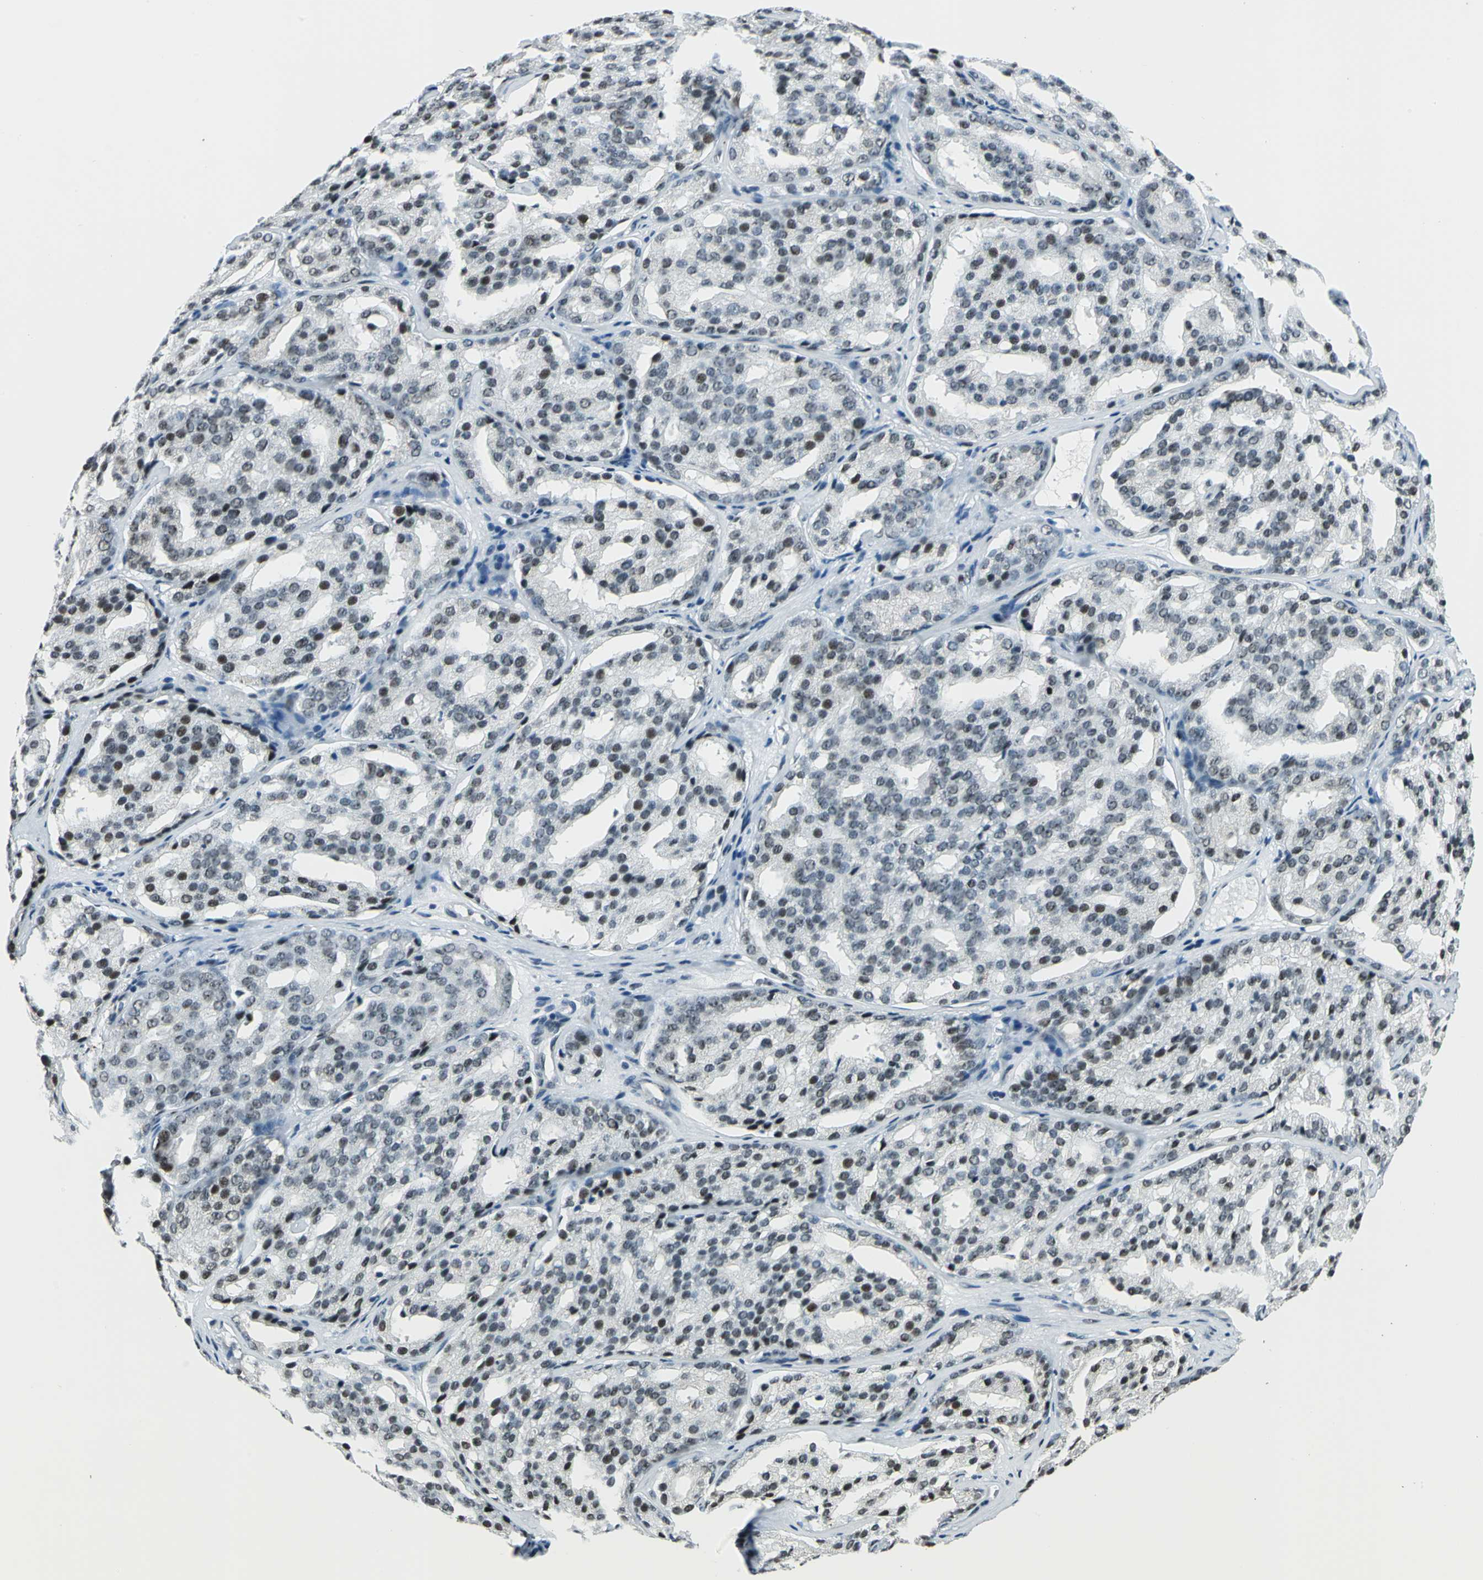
{"staining": {"intensity": "moderate", "quantity": "25%-75%", "location": "nuclear"}, "tissue": "prostate cancer", "cell_type": "Tumor cells", "image_type": "cancer", "snomed": [{"axis": "morphology", "description": "Adenocarcinoma, High grade"}, {"axis": "topography", "description": "Prostate"}], "caption": "Immunohistochemical staining of prostate adenocarcinoma (high-grade) exhibits medium levels of moderate nuclear staining in approximately 25%-75% of tumor cells.", "gene": "KAT6B", "patient": {"sex": "male", "age": 64}}